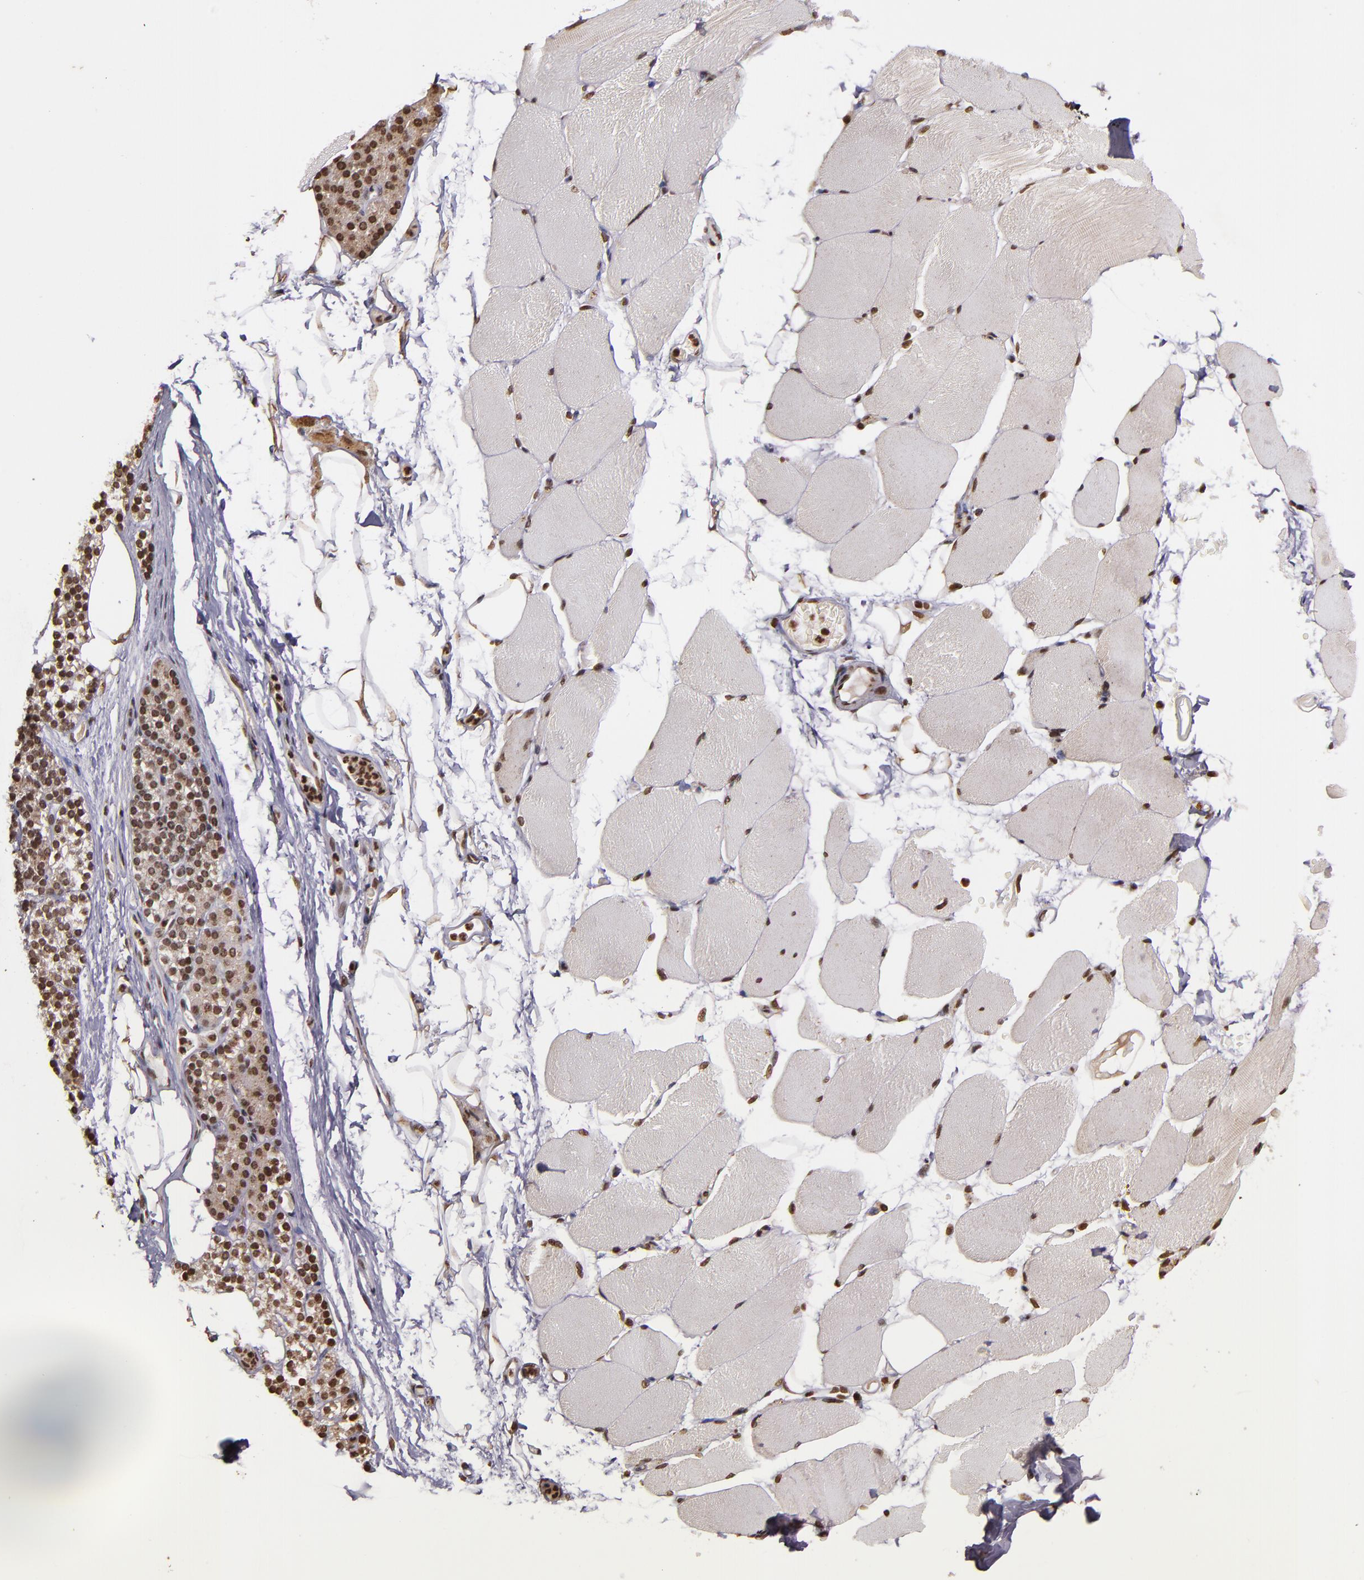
{"staining": {"intensity": "moderate", "quantity": ">75%", "location": "nuclear"}, "tissue": "skeletal muscle", "cell_type": "Myocytes", "image_type": "normal", "snomed": [{"axis": "morphology", "description": "Normal tissue, NOS"}, {"axis": "topography", "description": "Skeletal muscle"}, {"axis": "topography", "description": "Parathyroid gland"}], "caption": "Immunohistochemical staining of unremarkable skeletal muscle displays moderate nuclear protein staining in about >75% of myocytes. Nuclei are stained in blue.", "gene": "CUL3", "patient": {"sex": "female", "age": 37}}